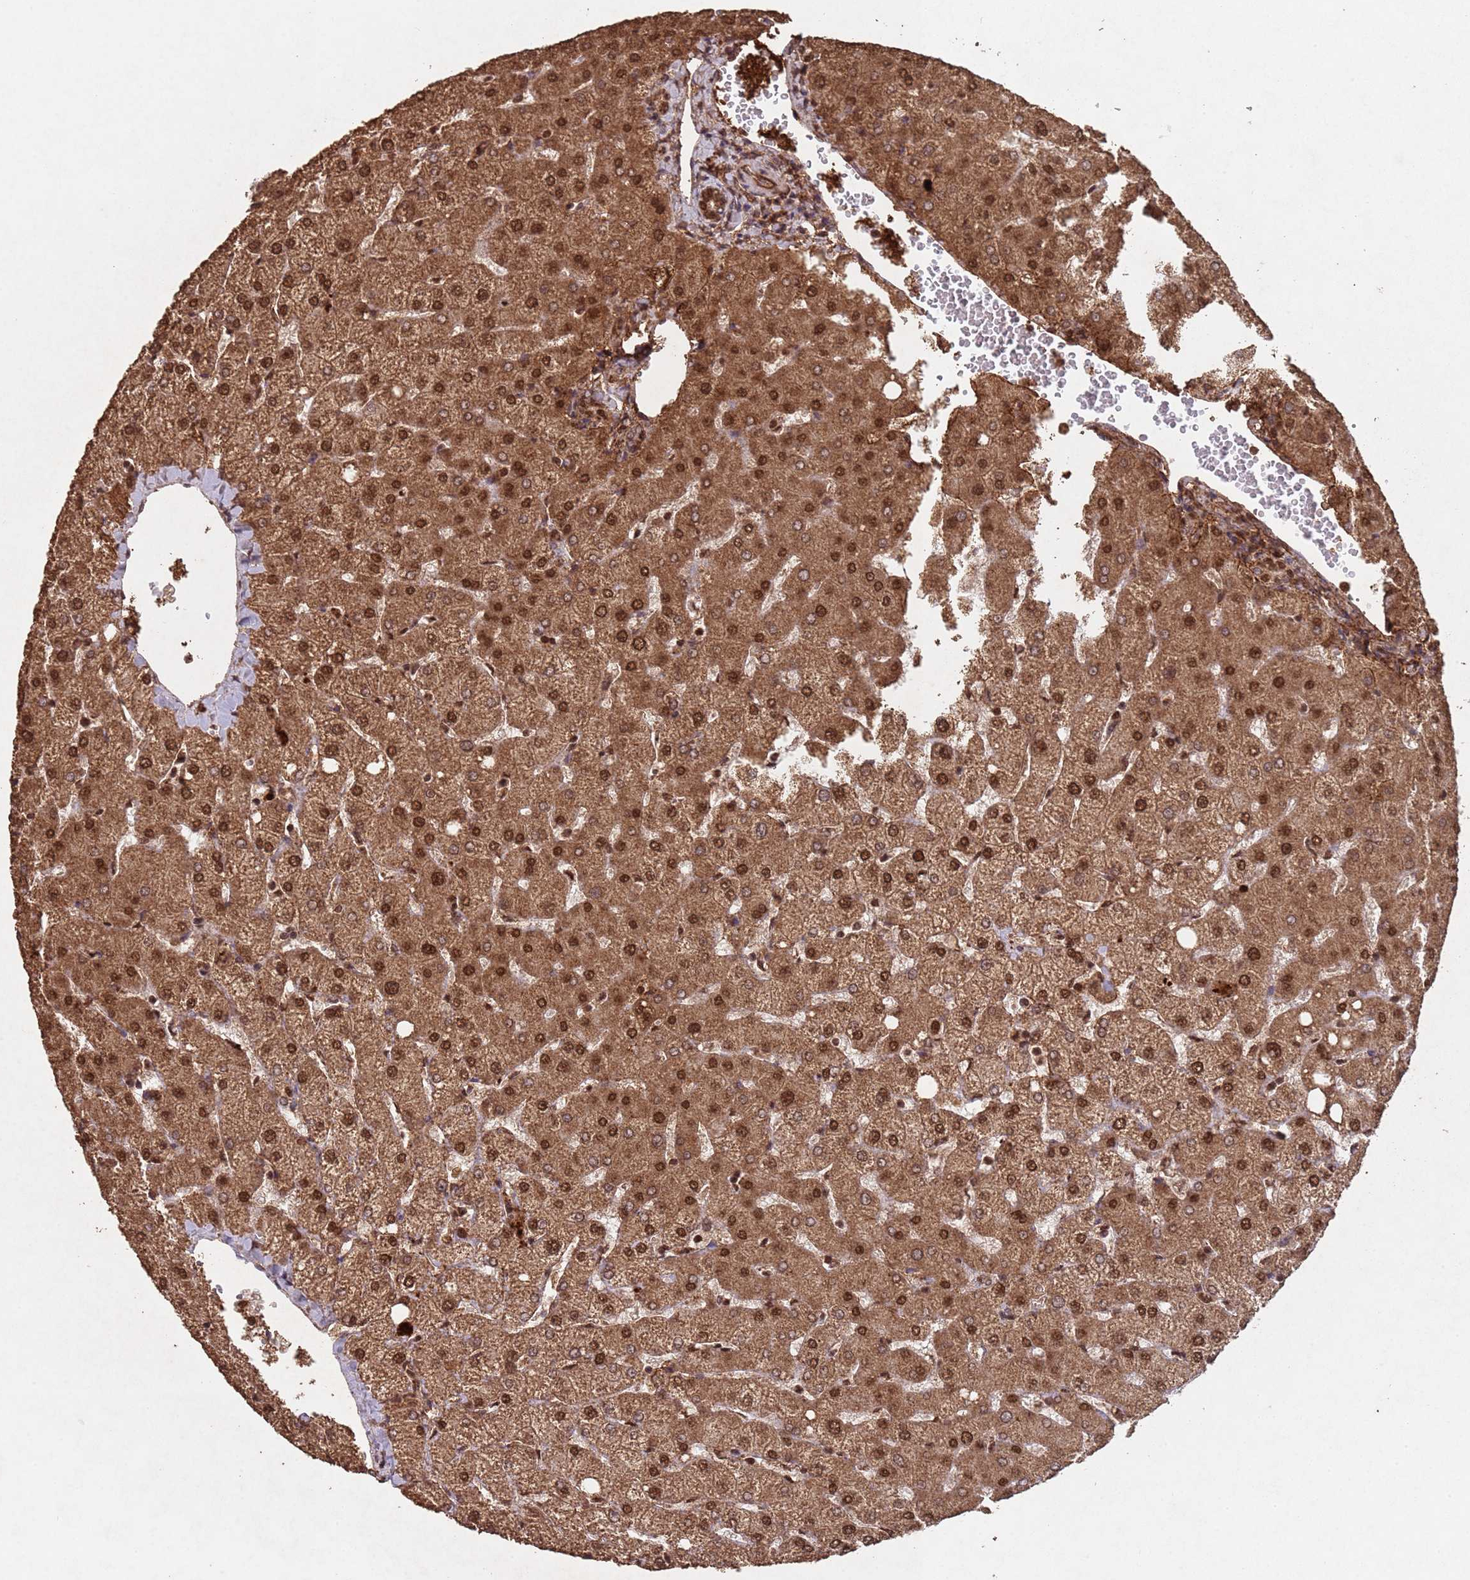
{"staining": {"intensity": "moderate", "quantity": ">75%", "location": "cytoplasmic/membranous,nuclear"}, "tissue": "liver", "cell_type": "Cholangiocytes", "image_type": "normal", "snomed": [{"axis": "morphology", "description": "Normal tissue, NOS"}, {"axis": "topography", "description": "Liver"}], "caption": "Immunohistochemical staining of unremarkable human liver shows moderate cytoplasmic/membranous,nuclear protein staining in approximately >75% of cholangiocytes. (IHC, brightfield microscopy, high magnification).", "gene": "HDAC10", "patient": {"sex": "female", "age": 54}}